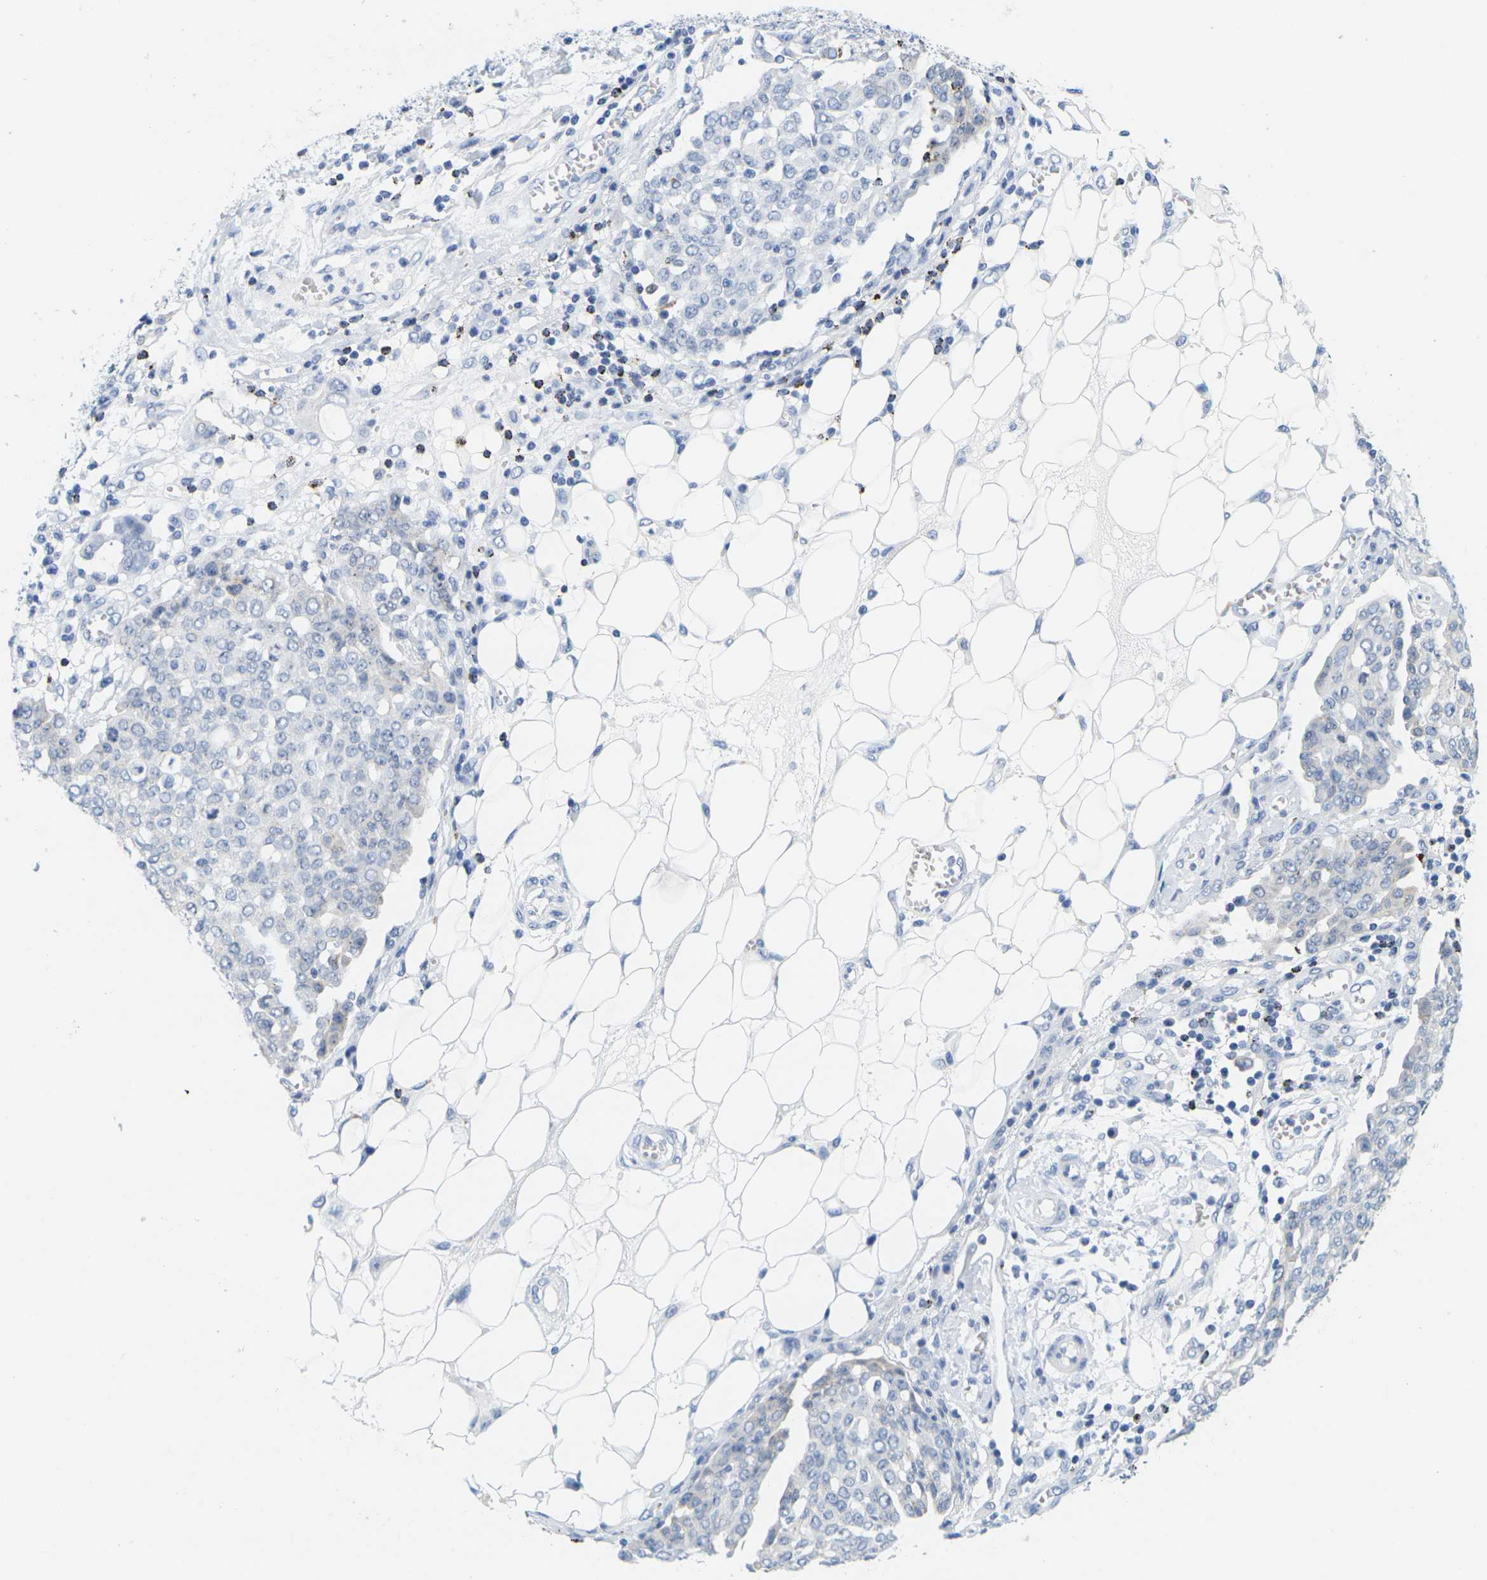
{"staining": {"intensity": "weak", "quantity": "<25%", "location": "cytoplasmic/membranous"}, "tissue": "ovarian cancer", "cell_type": "Tumor cells", "image_type": "cancer", "snomed": [{"axis": "morphology", "description": "Cystadenocarcinoma, serous, NOS"}, {"axis": "topography", "description": "Soft tissue"}, {"axis": "topography", "description": "Ovary"}], "caption": "Tumor cells show no significant staining in ovarian serous cystadenocarcinoma. Brightfield microscopy of immunohistochemistry (IHC) stained with DAB (brown) and hematoxylin (blue), captured at high magnification.", "gene": "HLA-DOB", "patient": {"sex": "female", "age": 57}}